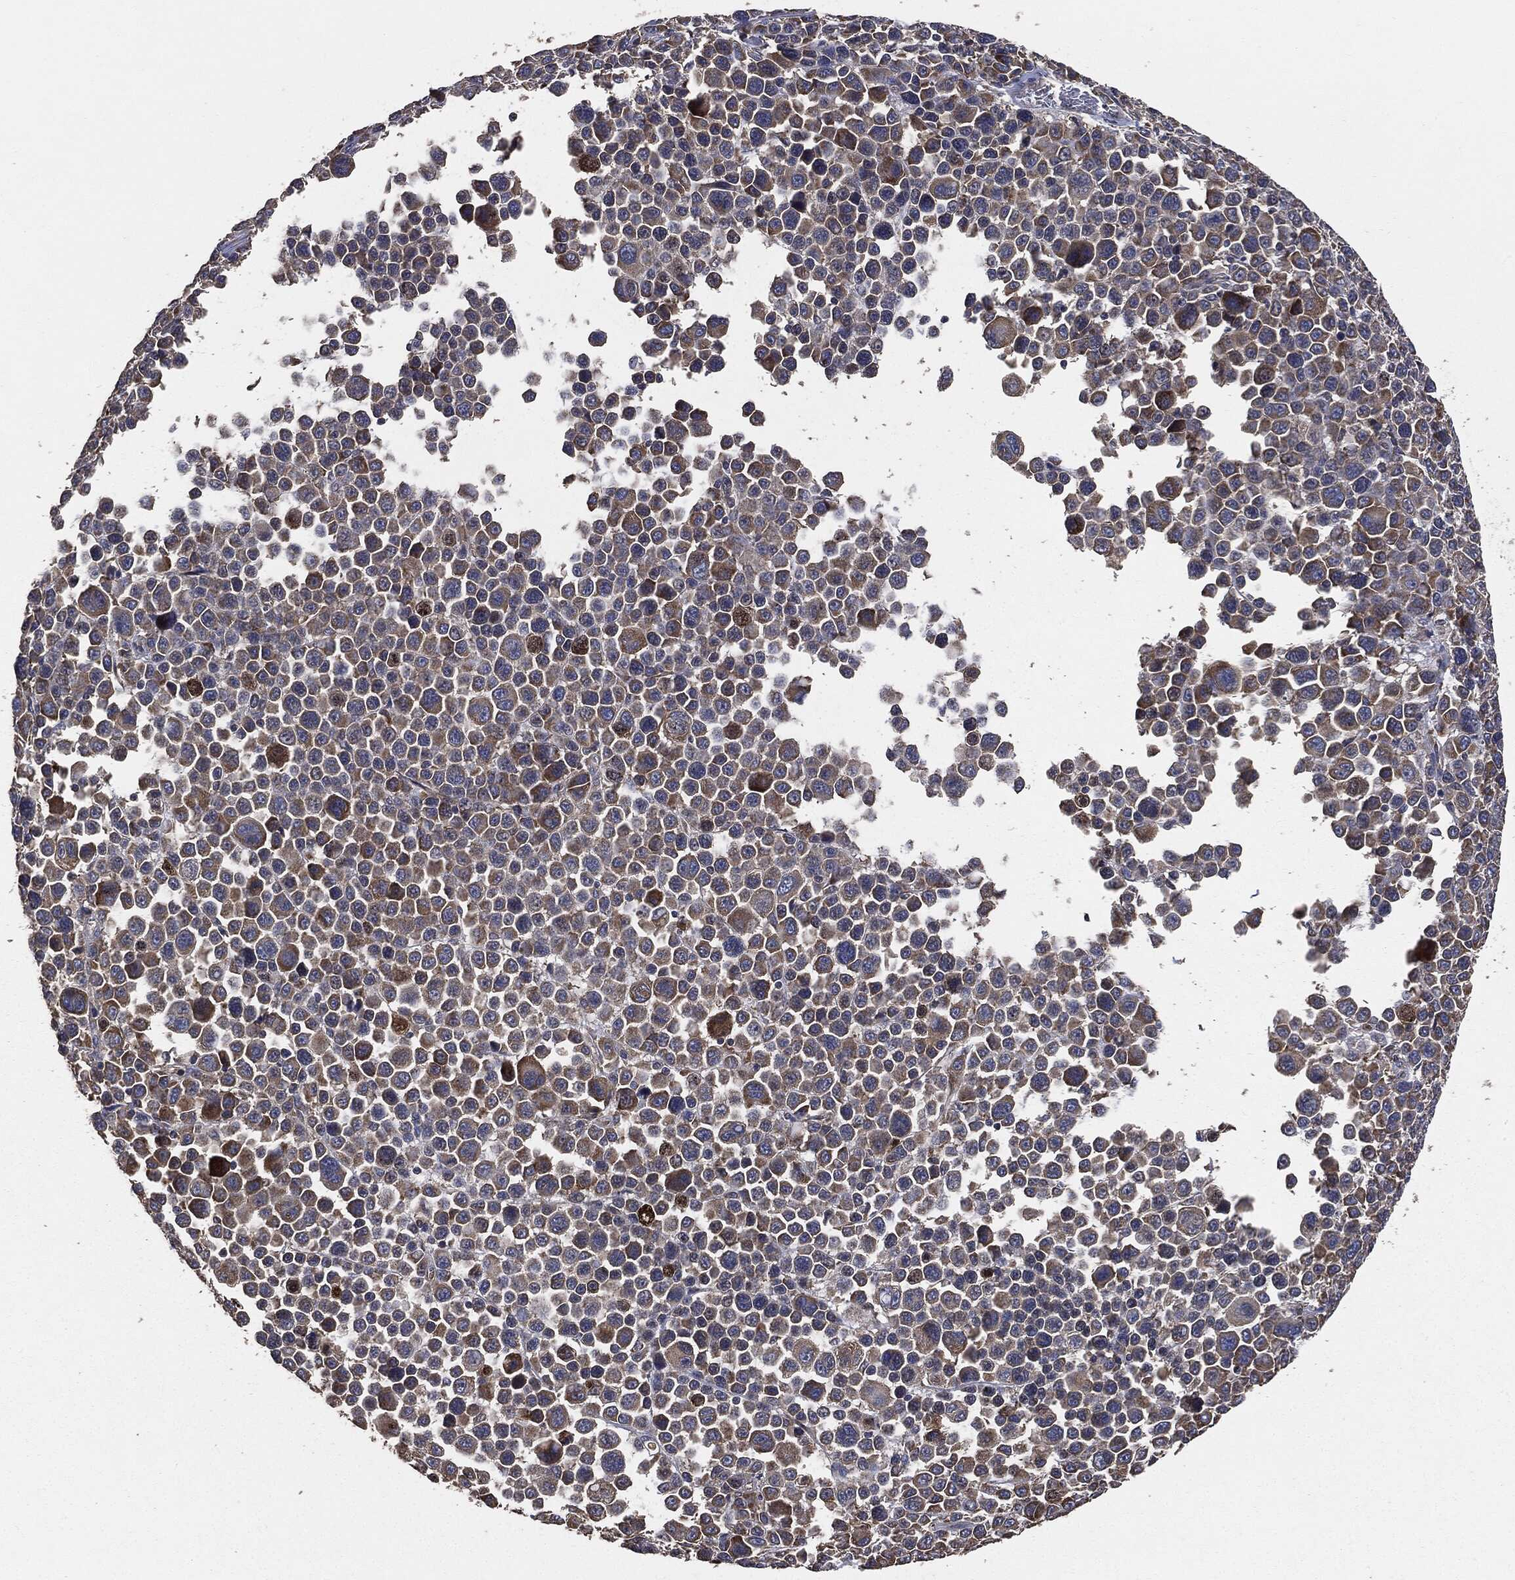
{"staining": {"intensity": "strong", "quantity": "<25%", "location": "cytoplasmic/membranous"}, "tissue": "melanoma", "cell_type": "Tumor cells", "image_type": "cancer", "snomed": [{"axis": "morphology", "description": "Malignant melanoma, NOS"}, {"axis": "topography", "description": "Skin"}], "caption": "Melanoma tissue displays strong cytoplasmic/membranous expression in approximately <25% of tumor cells (IHC, brightfield microscopy, high magnification).", "gene": "STK3", "patient": {"sex": "female", "age": 57}}